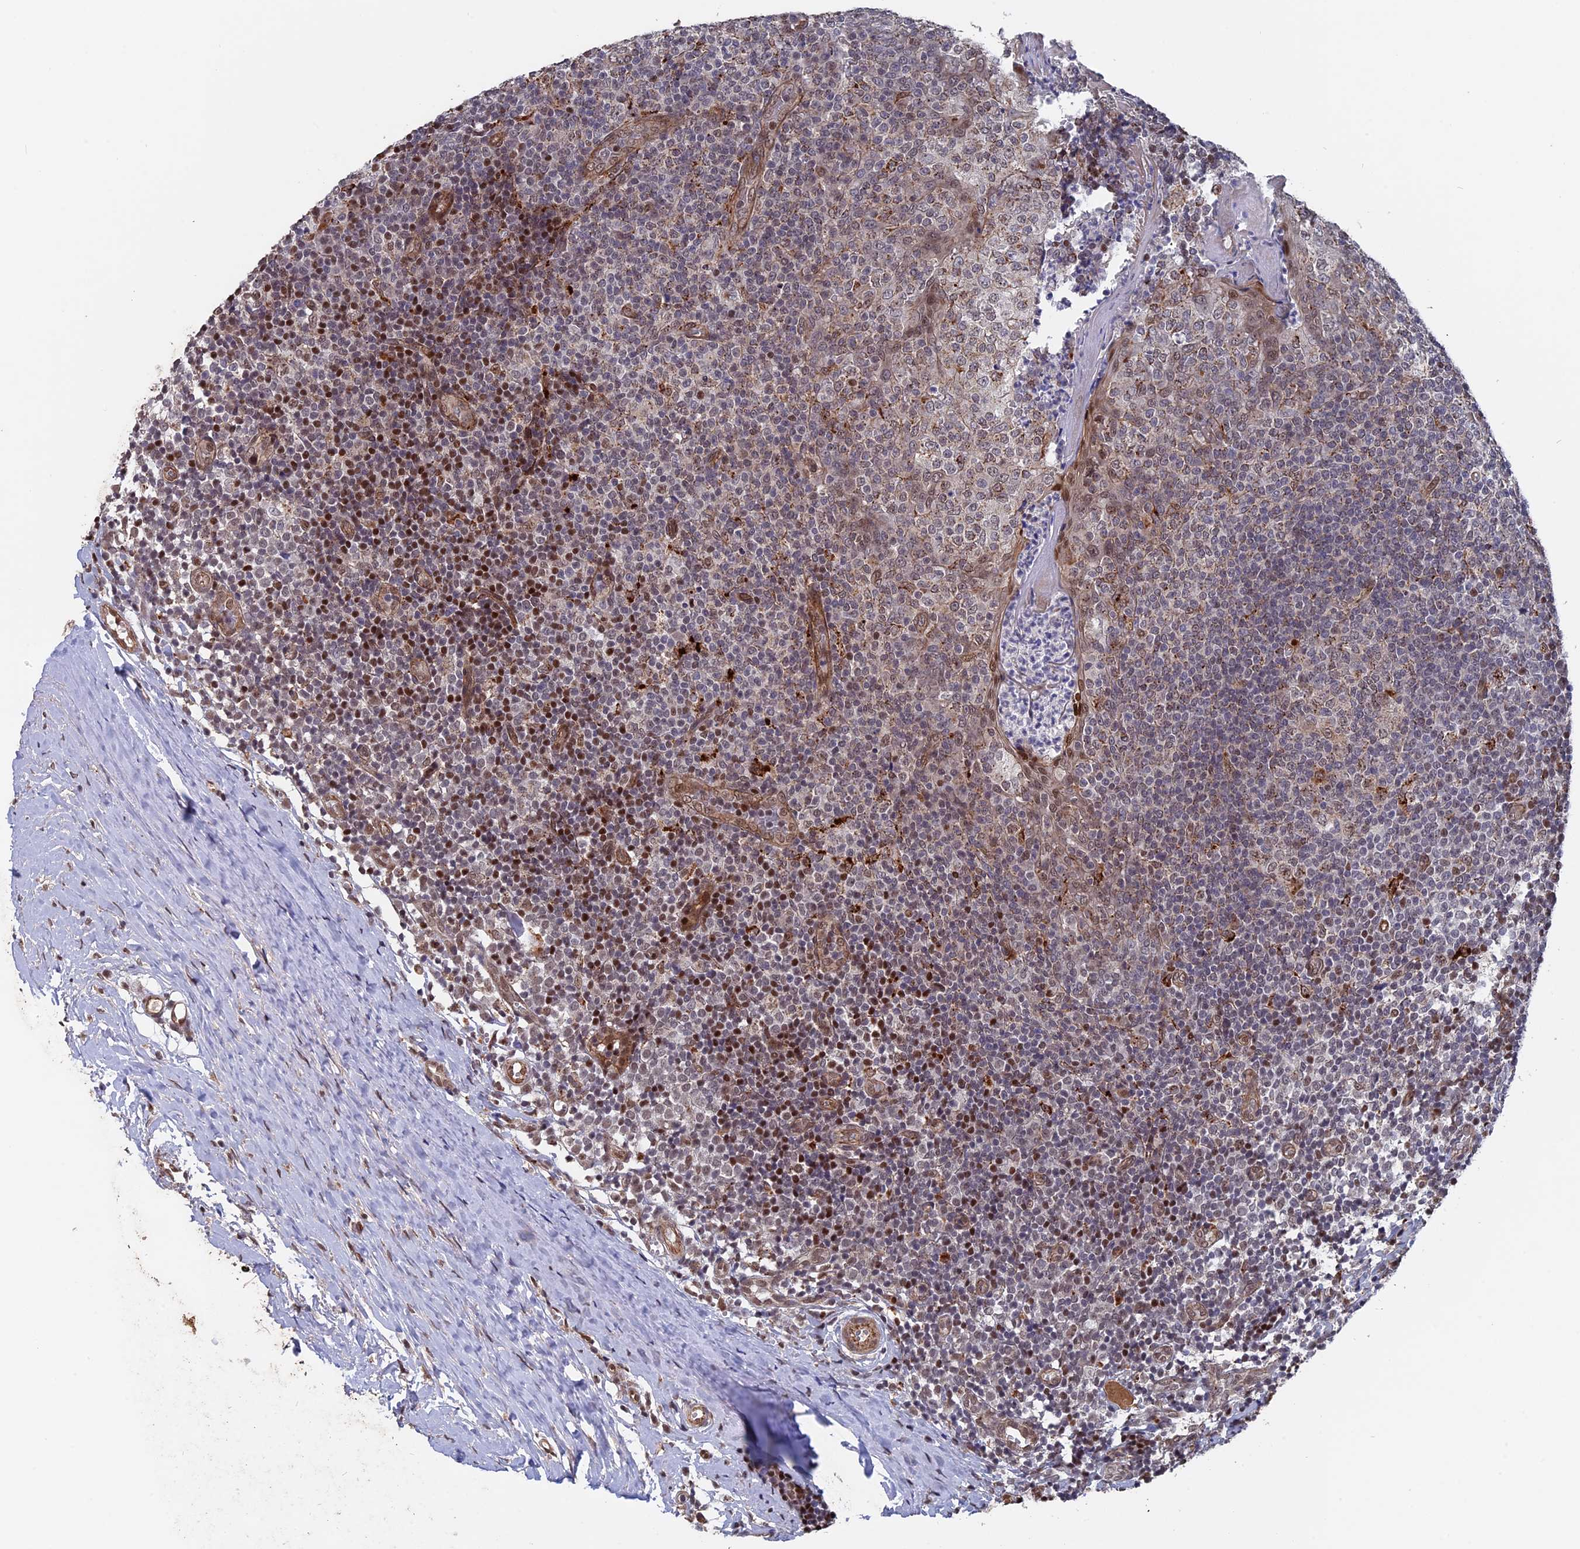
{"staining": {"intensity": "moderate", "quantity": "<25%", "location": "cytoplasmic/membranous"}, "tissue": "tonsil", "cell_type": "Germinal center cells", "image_type": "normal", "snomed": [{"axis": "morphology", "description": "Normal tissue, NOS"}, {"axis": "topography", "description": "Tonsil"}], "caption": "This histopathology image demonstrates immunohistochemistry (IHC) staining of normal human tonsil, with low moderate cytoplasmic/membranous staining in about <25% of germinal center cells.", "gene": "NOSIP", "patient": {"sex": "female", "age": 19}}